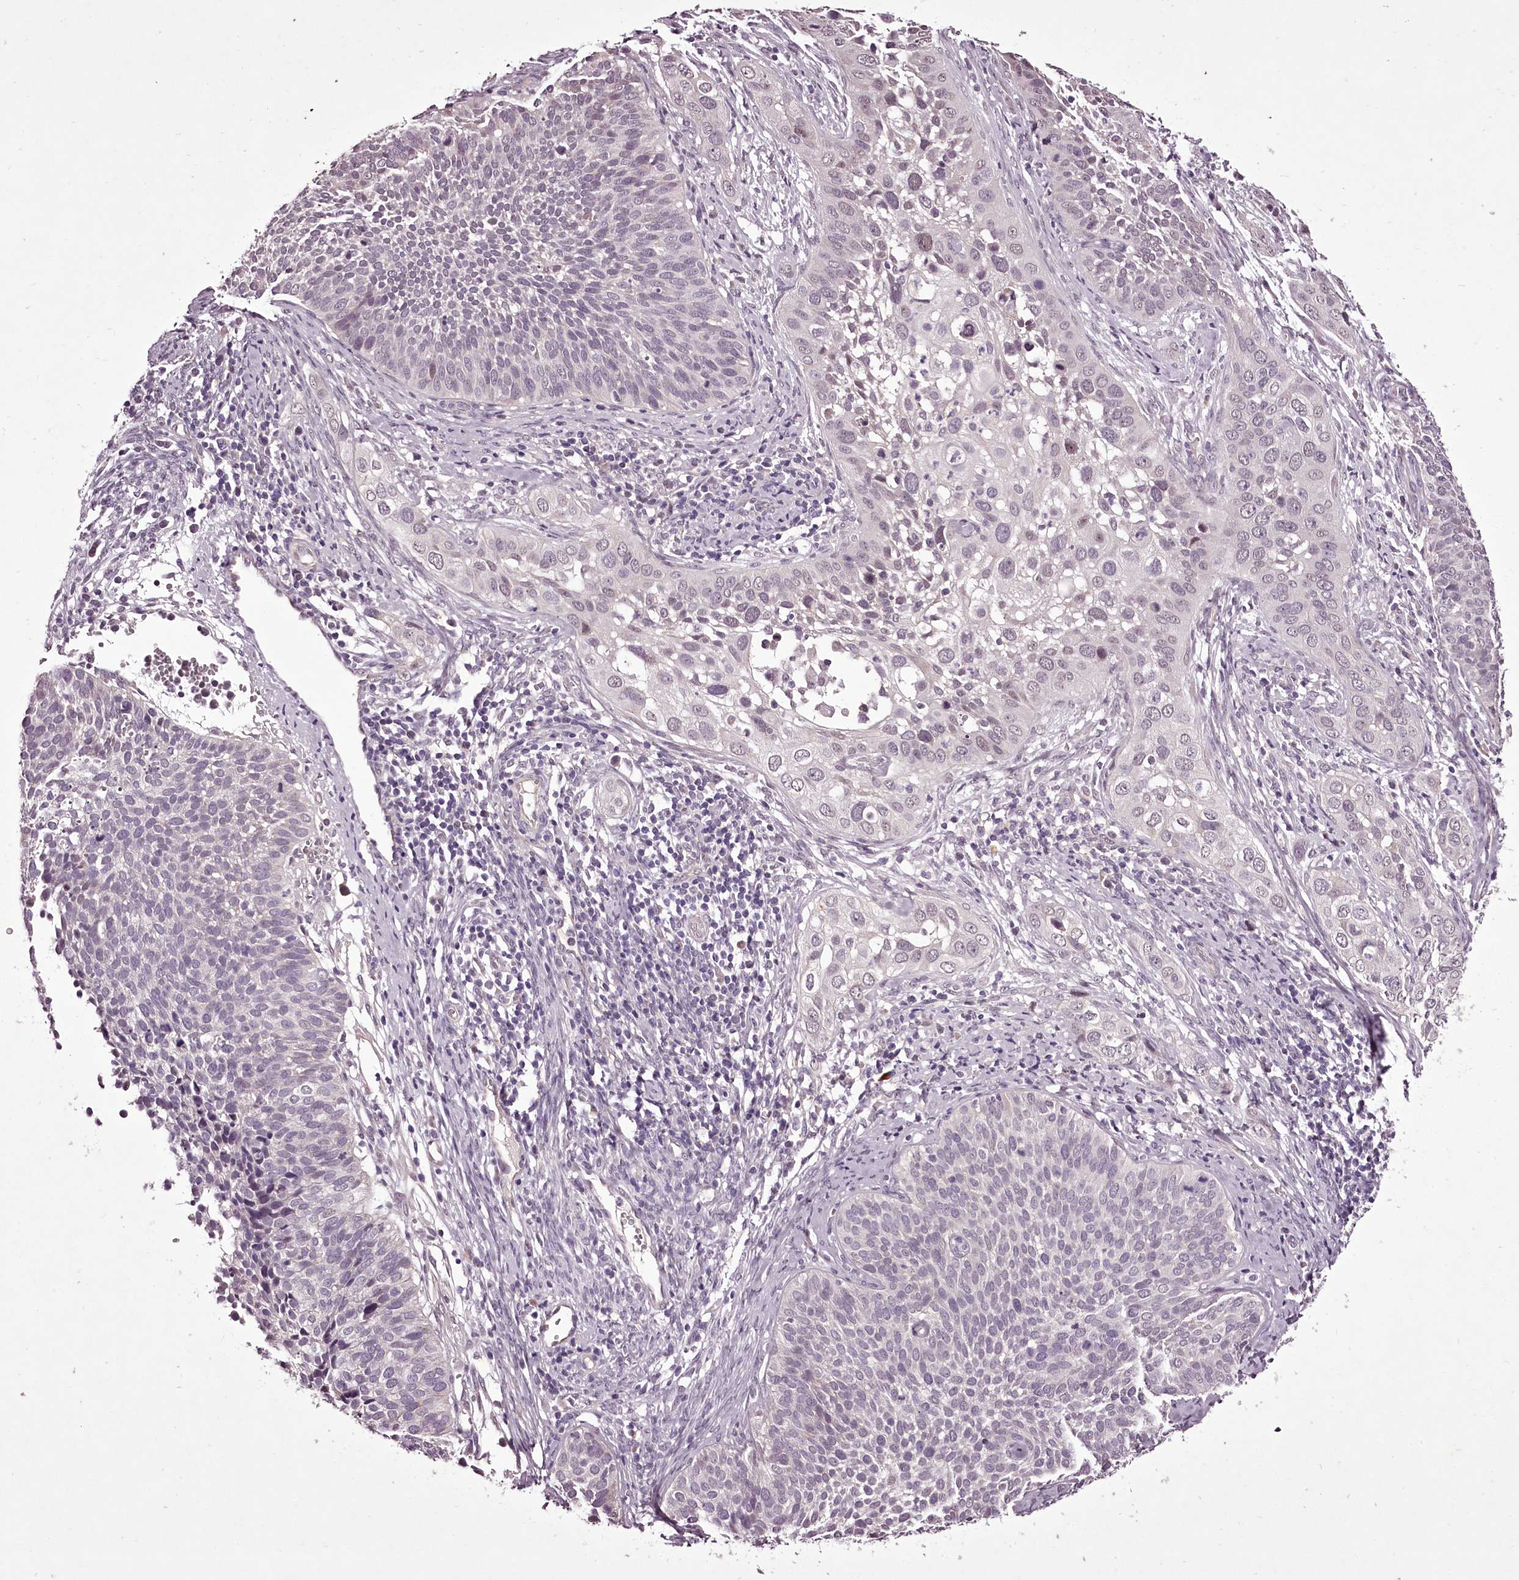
{"staining": {"intensity": "negative", "quantity": "none", "location": "none"}, "tissue": "cervical cancer", "cell_type": "Tumor cells", "image_type": "cancer", "snomed": [{"axis": "morphology", "description": "Squamous cell carcinoma, NOS"}, {"axis": "topography", "description": "Cervix"}], "caption": "High magnification brightfield microscopy of cervical squamous cell carcinoma stained with DAB (3,3'-diaminobenzidine) (brown) and counterstained with hematoxylin (blue): tumor cells show no significant staining. (DAB IHC with hematoxylin counter stain).", "gene": "C1orf56", "patient": {"sex": "female", "age": 34}}